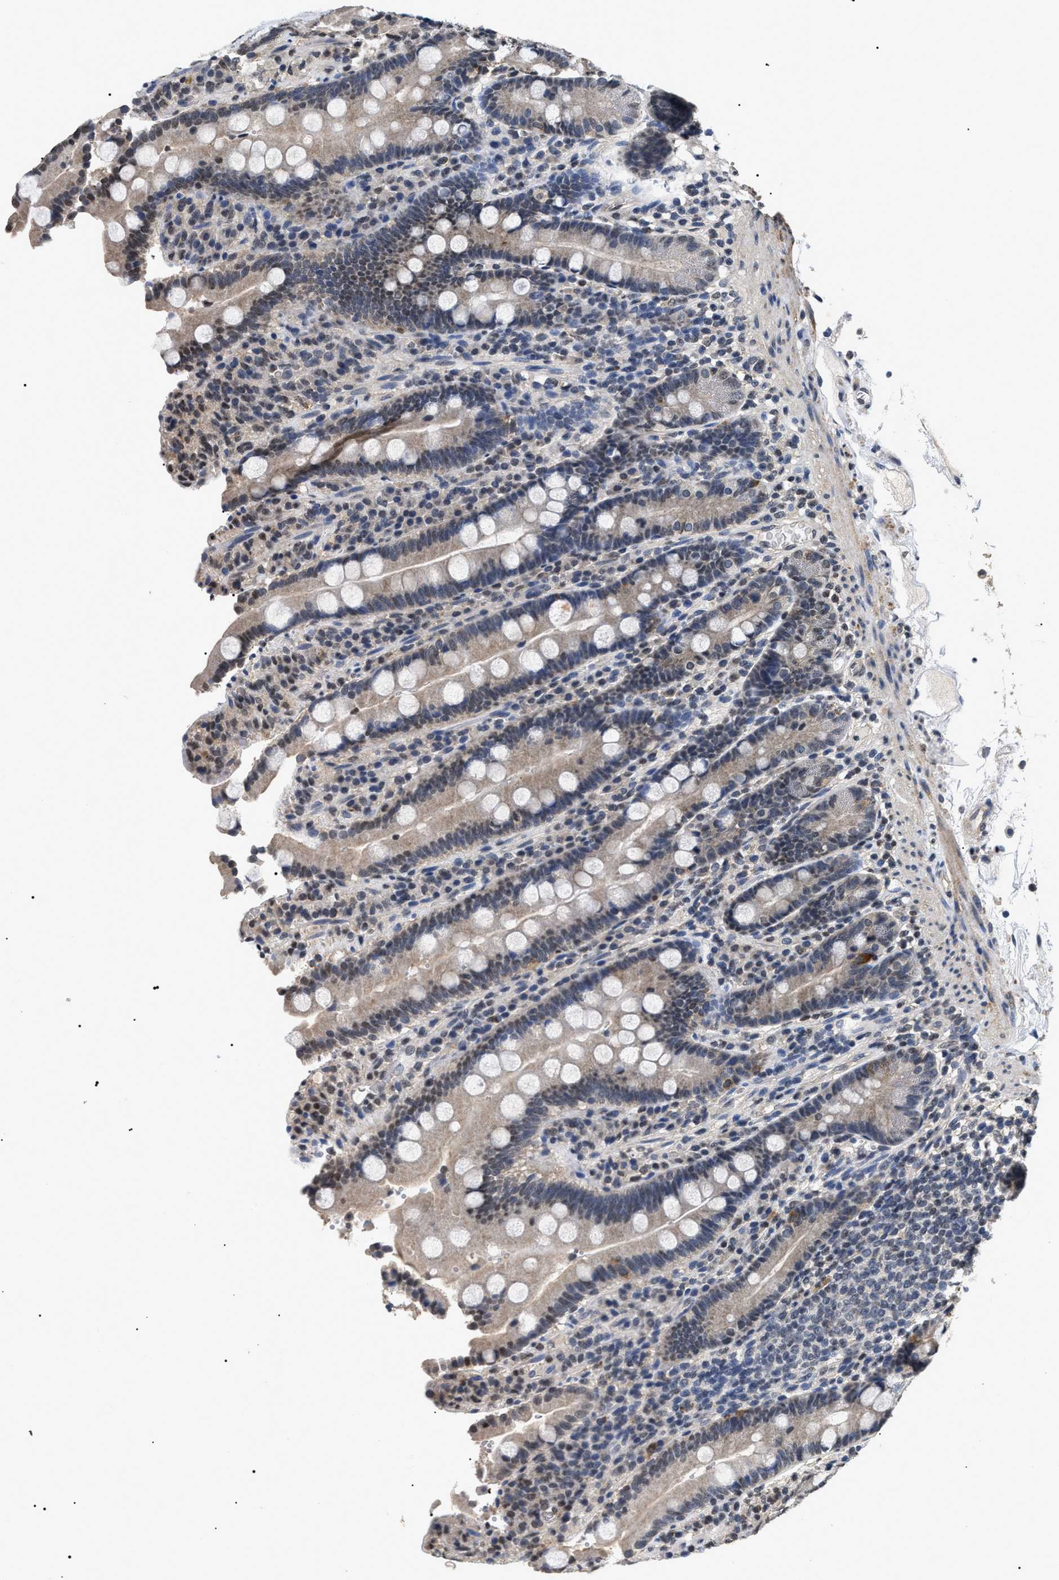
{"staining": {"intensity": "weak", "quantity": "<25%", "location": "cytoplasmic/membranous,nuclear"}, "tissue": "duodenum", "cell_type": "Glandular cells", "image_type": "normal", "snomed": [{"axis": "morphology", "description": "Normal tissue, NOS"}, {"axis": "topography", "description": "Small intestine, NOS"}], "caption": "IHC of unremarkable duodenum shows no staining in glandular cells.", "gene": "ANP32E", "patient": {"sex": "female", "age": 71}}